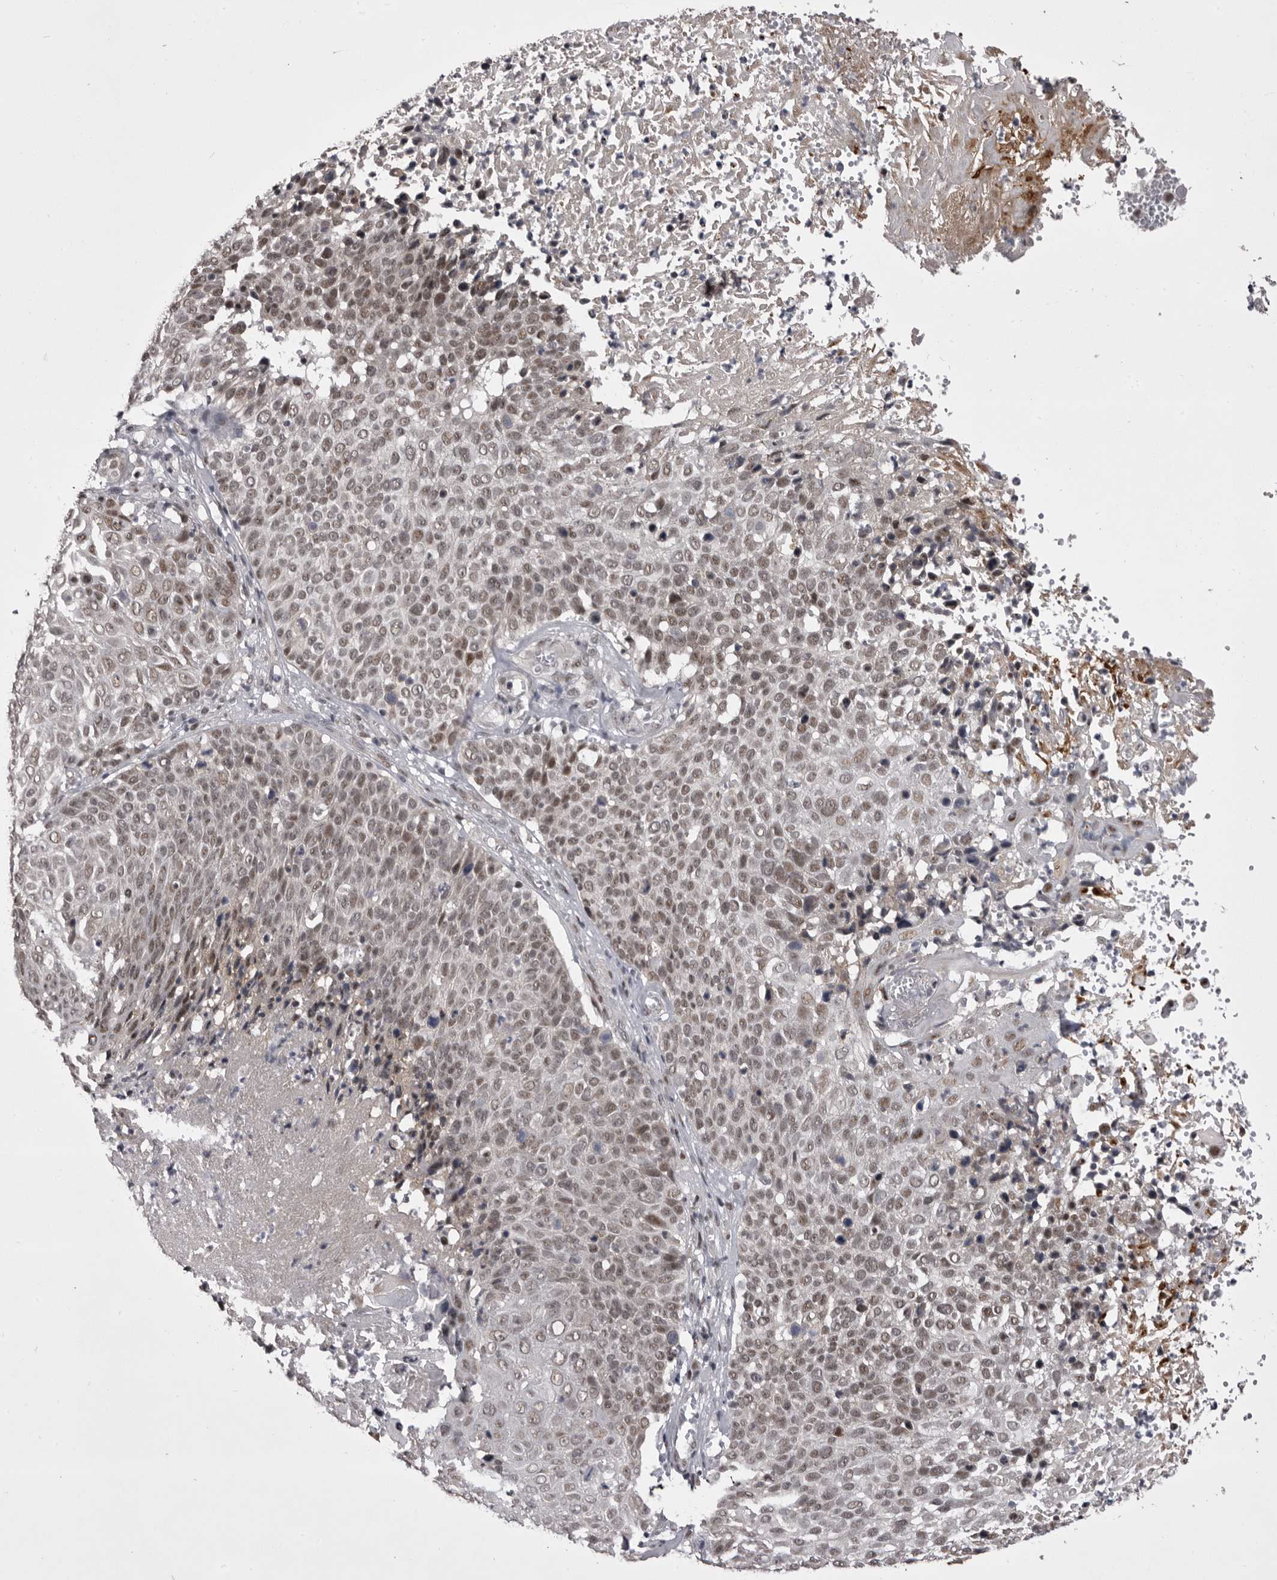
{"staining": {"intensity": "weak", "quantity": "<25%", "location": "nuclear"}, "tissue": "cervical cancer", "cell_type": "Tumor cells", "image_type": "cancer", "snomed": [{"axis": "morphology", "description": "Squamous cell carcinoma, NOS"}, {"axis": "topography", "description": "Cervix"}], "caption": "IHC histopathology image of neoplastic tissue: human cervical cancer stained with DAB (3,3'-diaminobenzidine) demonstrates no significant protein staining in tumor cells. The staining was performed using DAB to visualize the protein expression in brown, while the nuclei were stained in blue with hematoxylin (Magnification: 20x).", "gene": "PRPF3", "patient": {"sex": "female", "age": 74}}